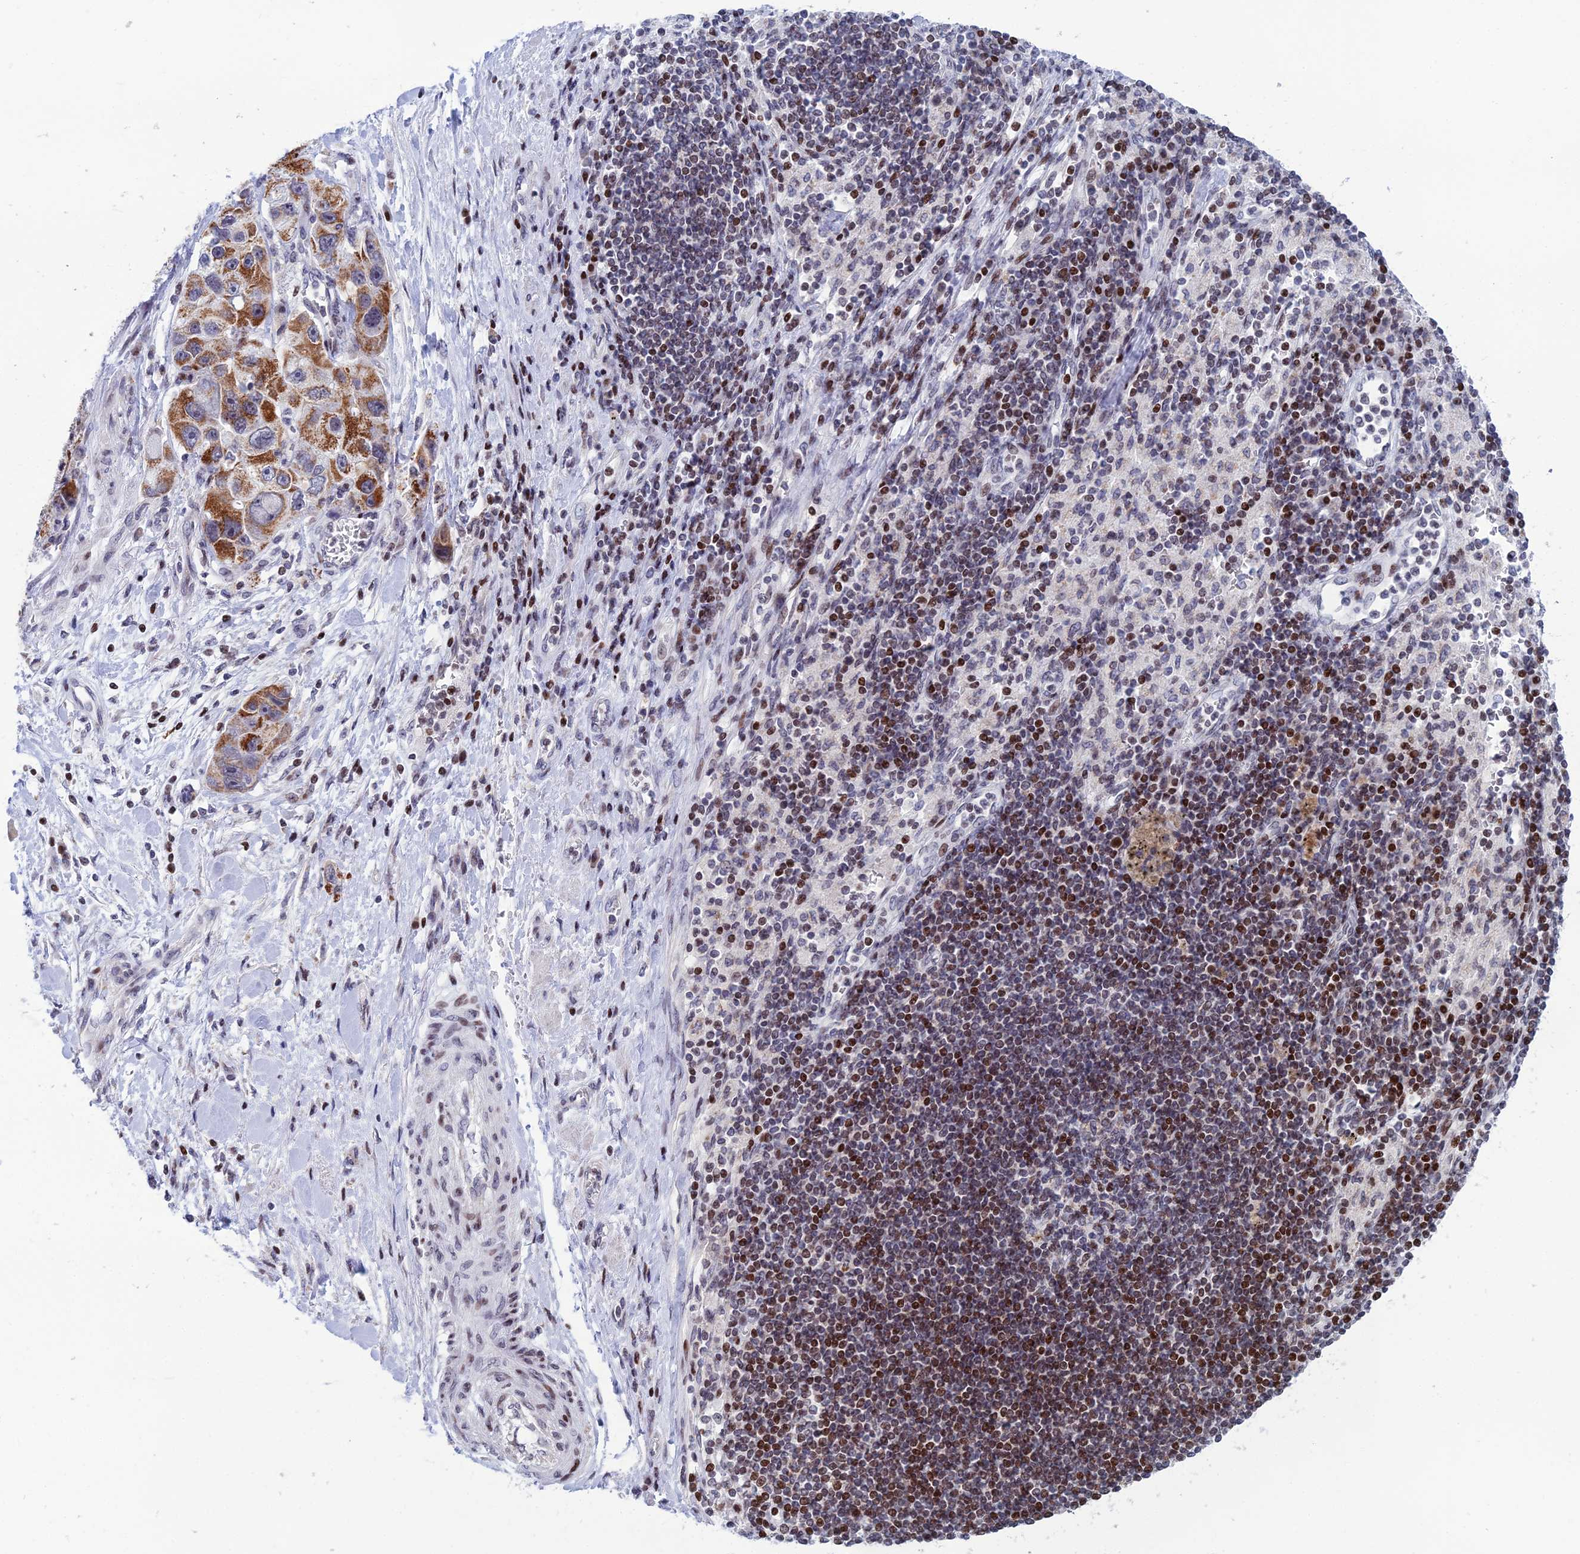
{"staining": {"intensity": "moderate", "quantity": ">75%", "location": "cytoplasmic/membranous"}, "tissue": "lung cancer", "cell_type": "Tumor cells", "image_type": "cancer", "snomed": [{"axis": "morphology", "description": "Adenocarcinoma, NOS"}, {"axis": "topography", "description": "Lung"}], "caption": "Tumor cells exhibit medium levels of moderate cytoplasmic/membranous staining in about >75% of cells in lung adenocarcinoma.", "gene": "AFF3", "patient": {"sex": "female", "age": 54}}